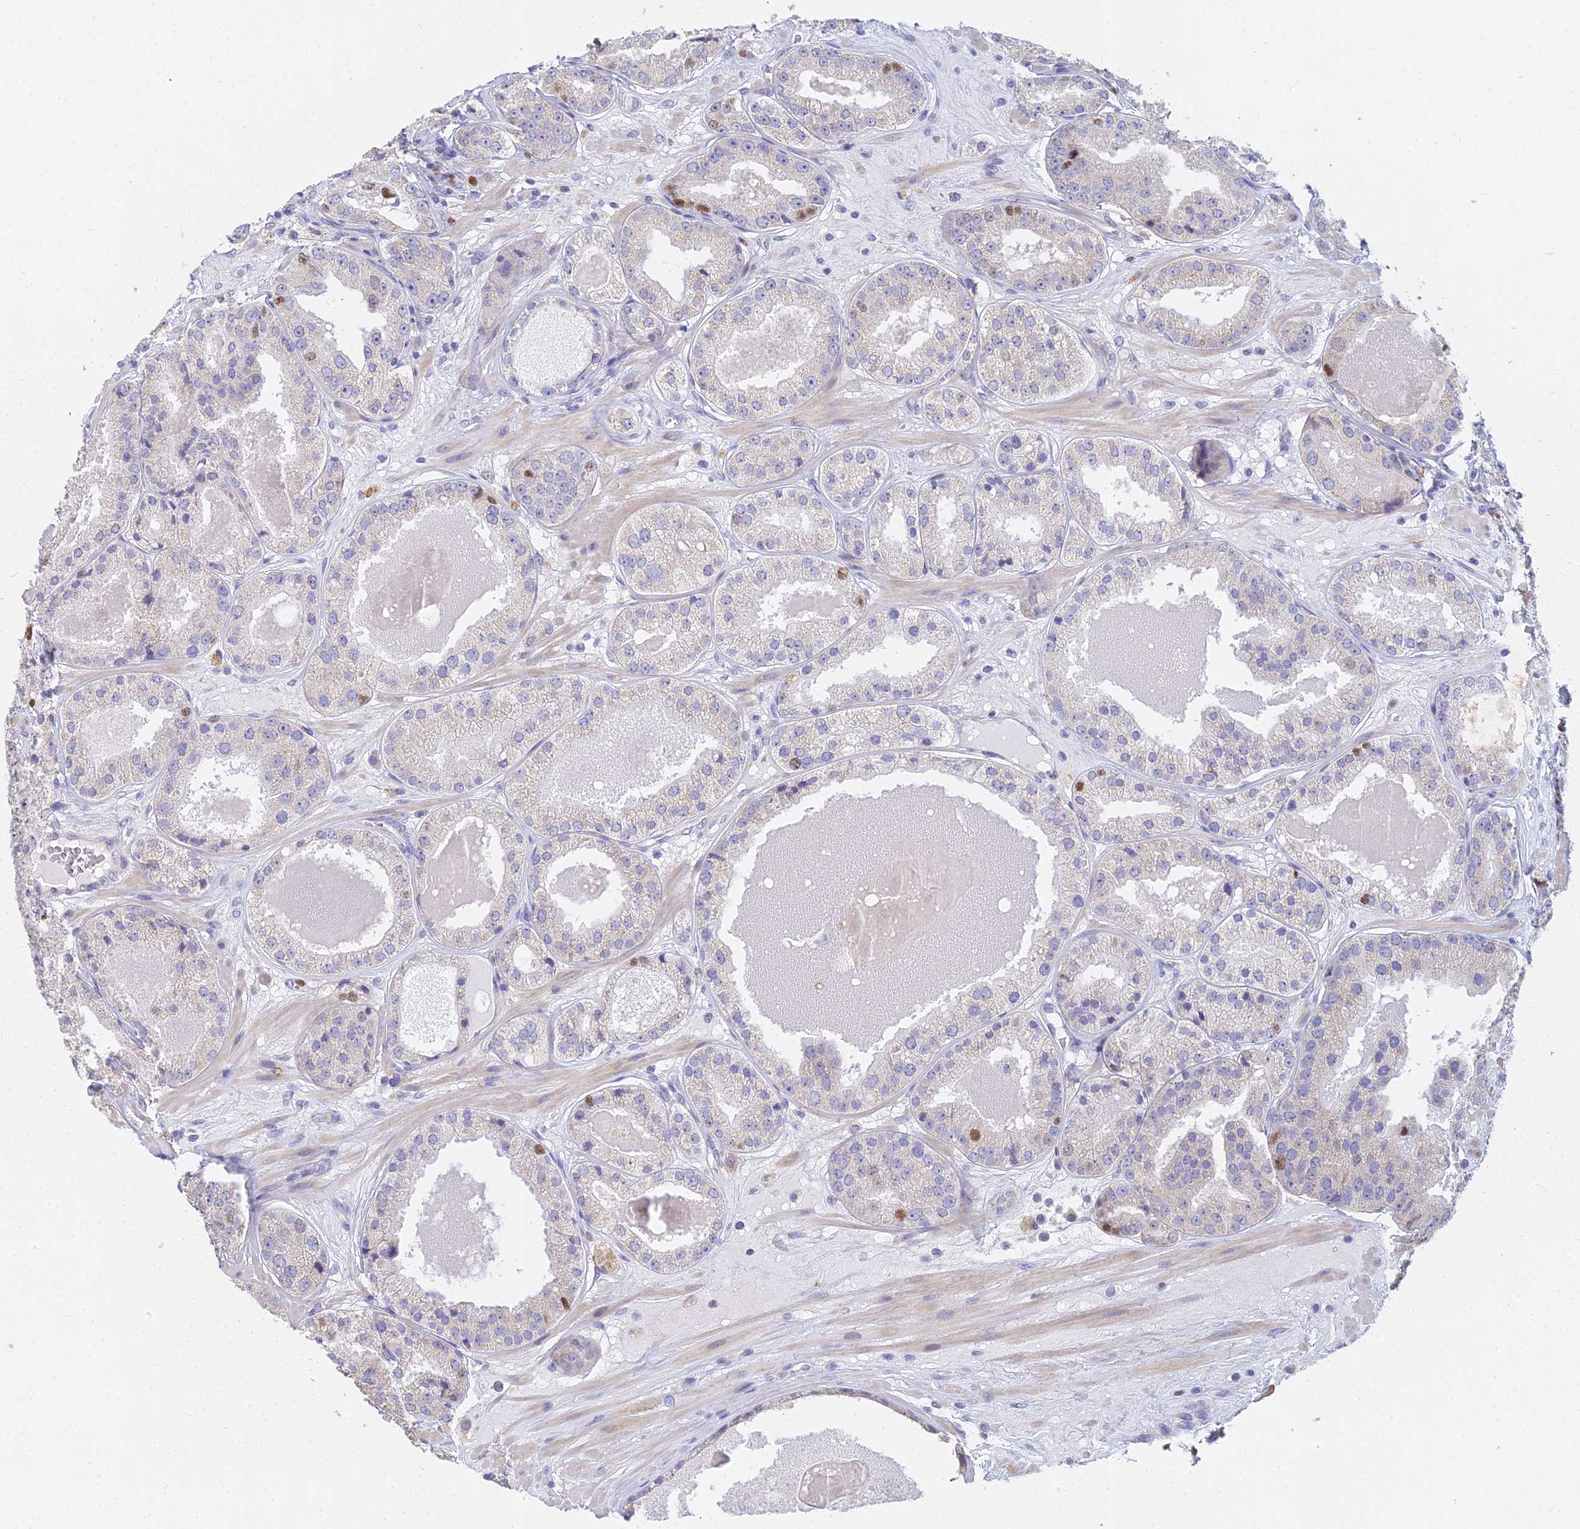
{"staining": {"intensity": "moderate", "quantity": "<25%", "location": "nuclear"}, "tissue": "prostate cancer", "cell_type": "Tumor cells", "image_type": "cancer", "snomed": [{"axis": "morphology", "description": "Adenocarcinoma, High grade"}, {"axis": "topography", "description": "Prostate"}], "caption": "Moderate nuclear protein expression is appreciated in about <25% of tumor cells in prostate high-grade adenocarcinoma.", "gene": "MCM2", "patient": {"sex": "male", "age": 63}}